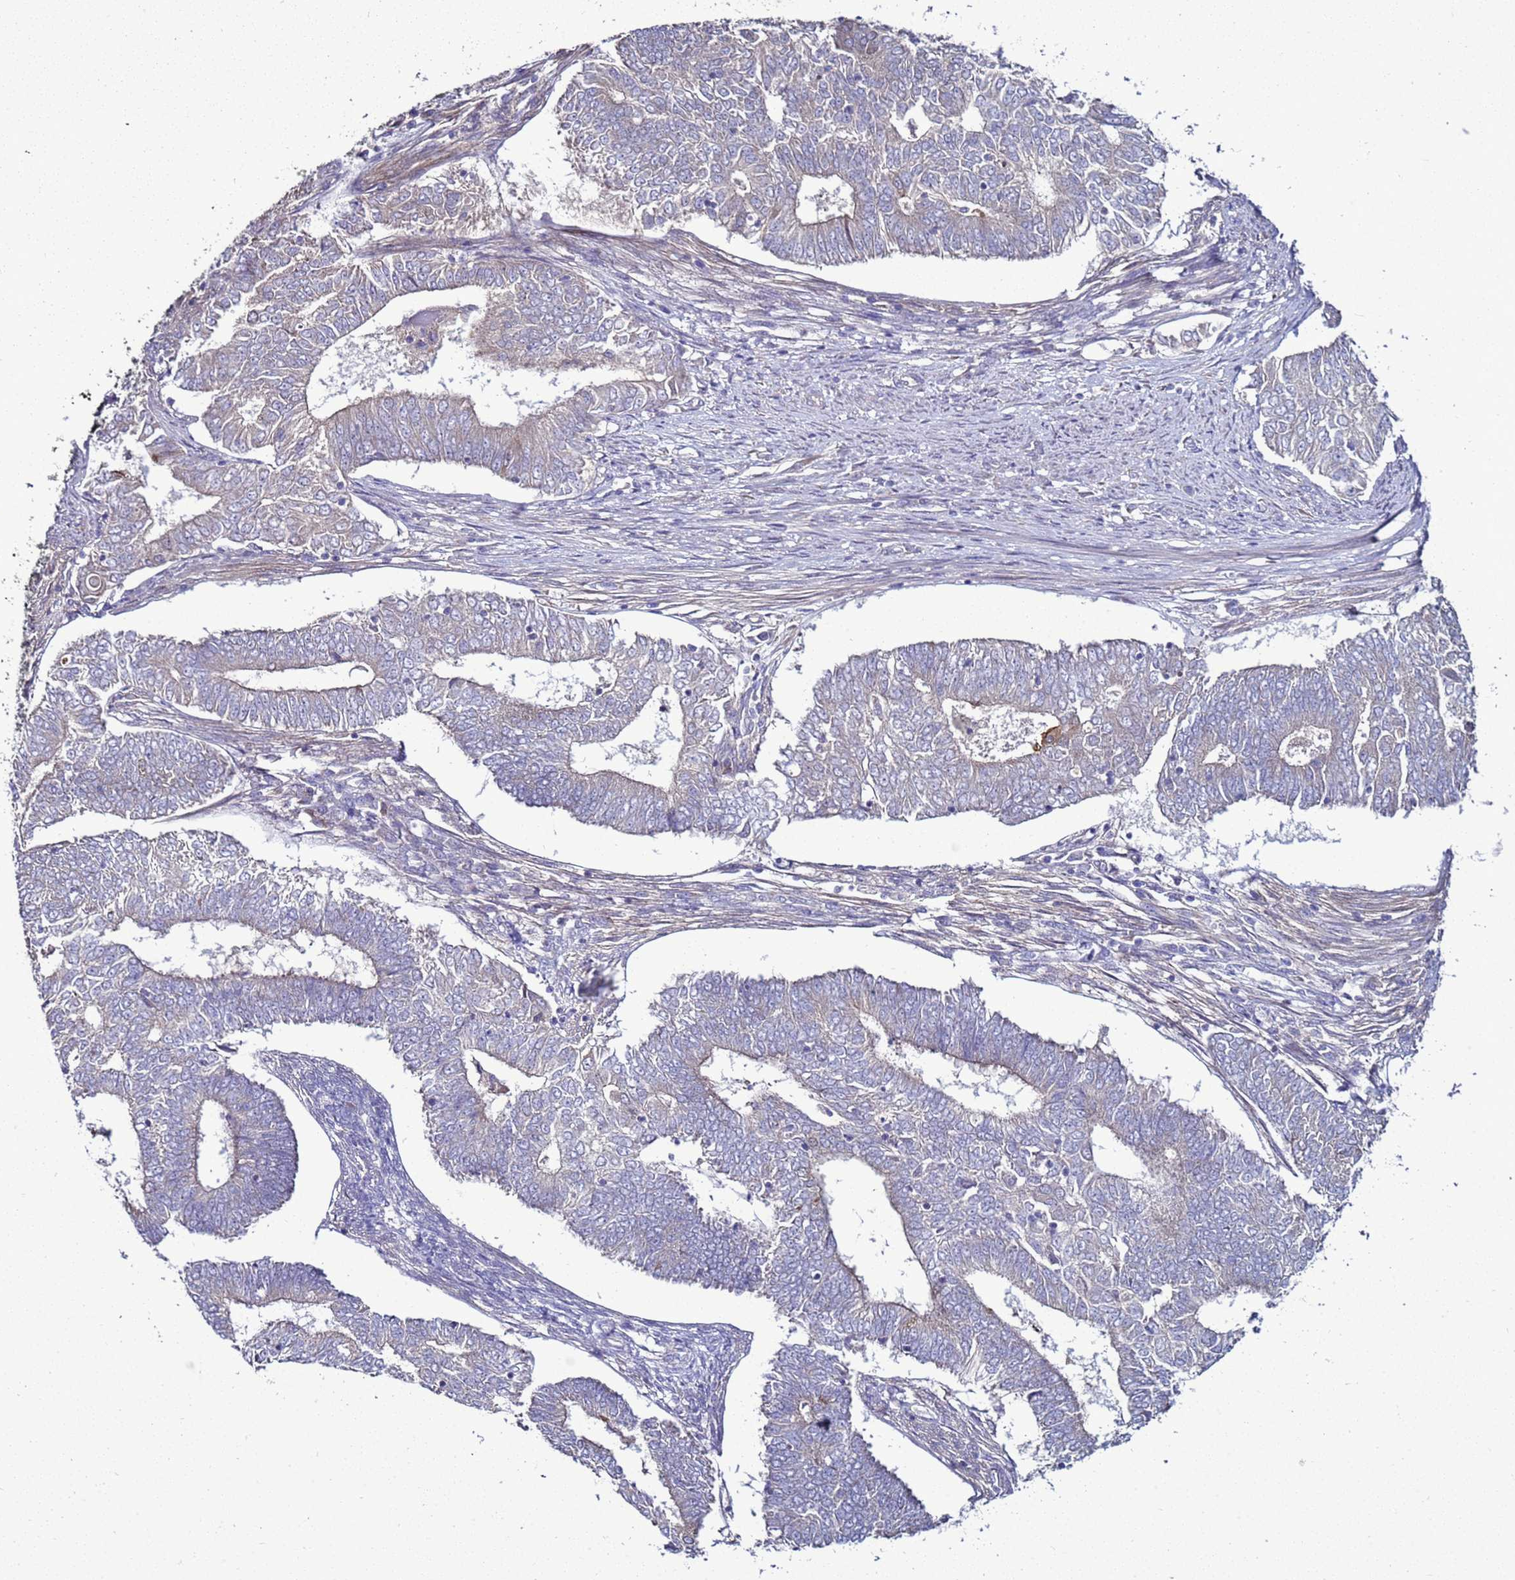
{"staining": {"intensity": "negative", "quantity": "none", "location": "none"}, "tissue": "endometrial cancer", "cell_type": "Tumor cells", "image_type": "cancer", "snomed": [{"axis": "morphology", "description": "Adenocarcinoma, NOS"}, {"axis": "topography", "description": "Endometrium"}], "caption": "Endometrial adenocarcinoma was stained to show a protein in brown. There is no significant staining in tumor cells.", "gene": "RABL2B", "patient": {"sex": "female", "age": 62}}